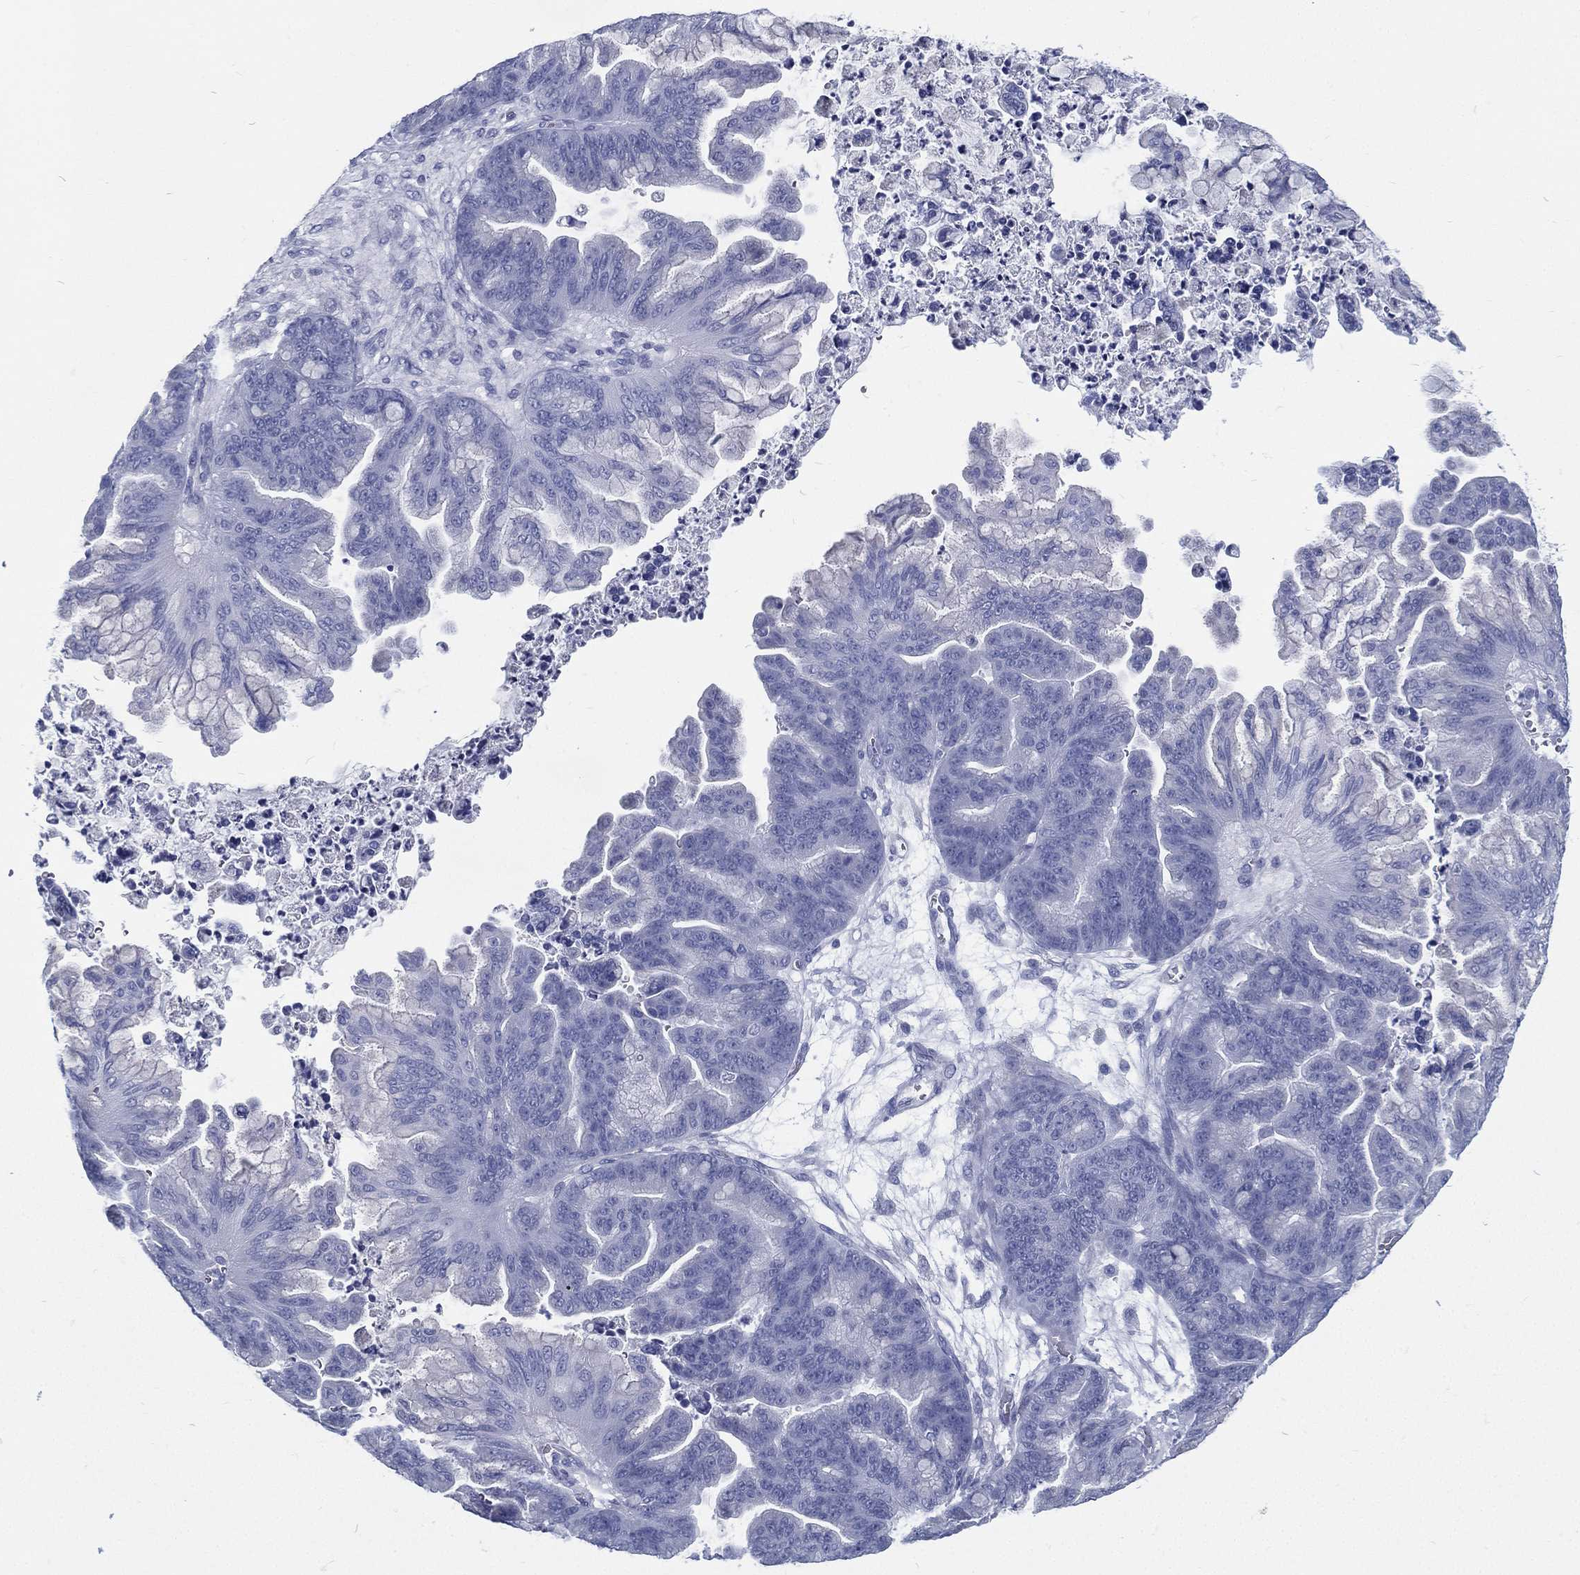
{"staining": {"intensity": "negative", "quantity": "none", "location": "none"}, "tissue": "ovarian cancer", "cell_type": "Tumor cells", "image_type": "cancer", "snomed": [{"axis": "morphology", "description": "Cystadenocarcinoma, mucinous, NOS"}, {"axis": "topography", "description": "Ovary"}], "caption": "Mucinous cystadenocarcinoma (ovarian) stained for a protein using immunohistochemistry (IHC) exhibits no expression tumor cells.", "gene": "RSPH4A", "patient": {"sex": "female", "age": 67}}